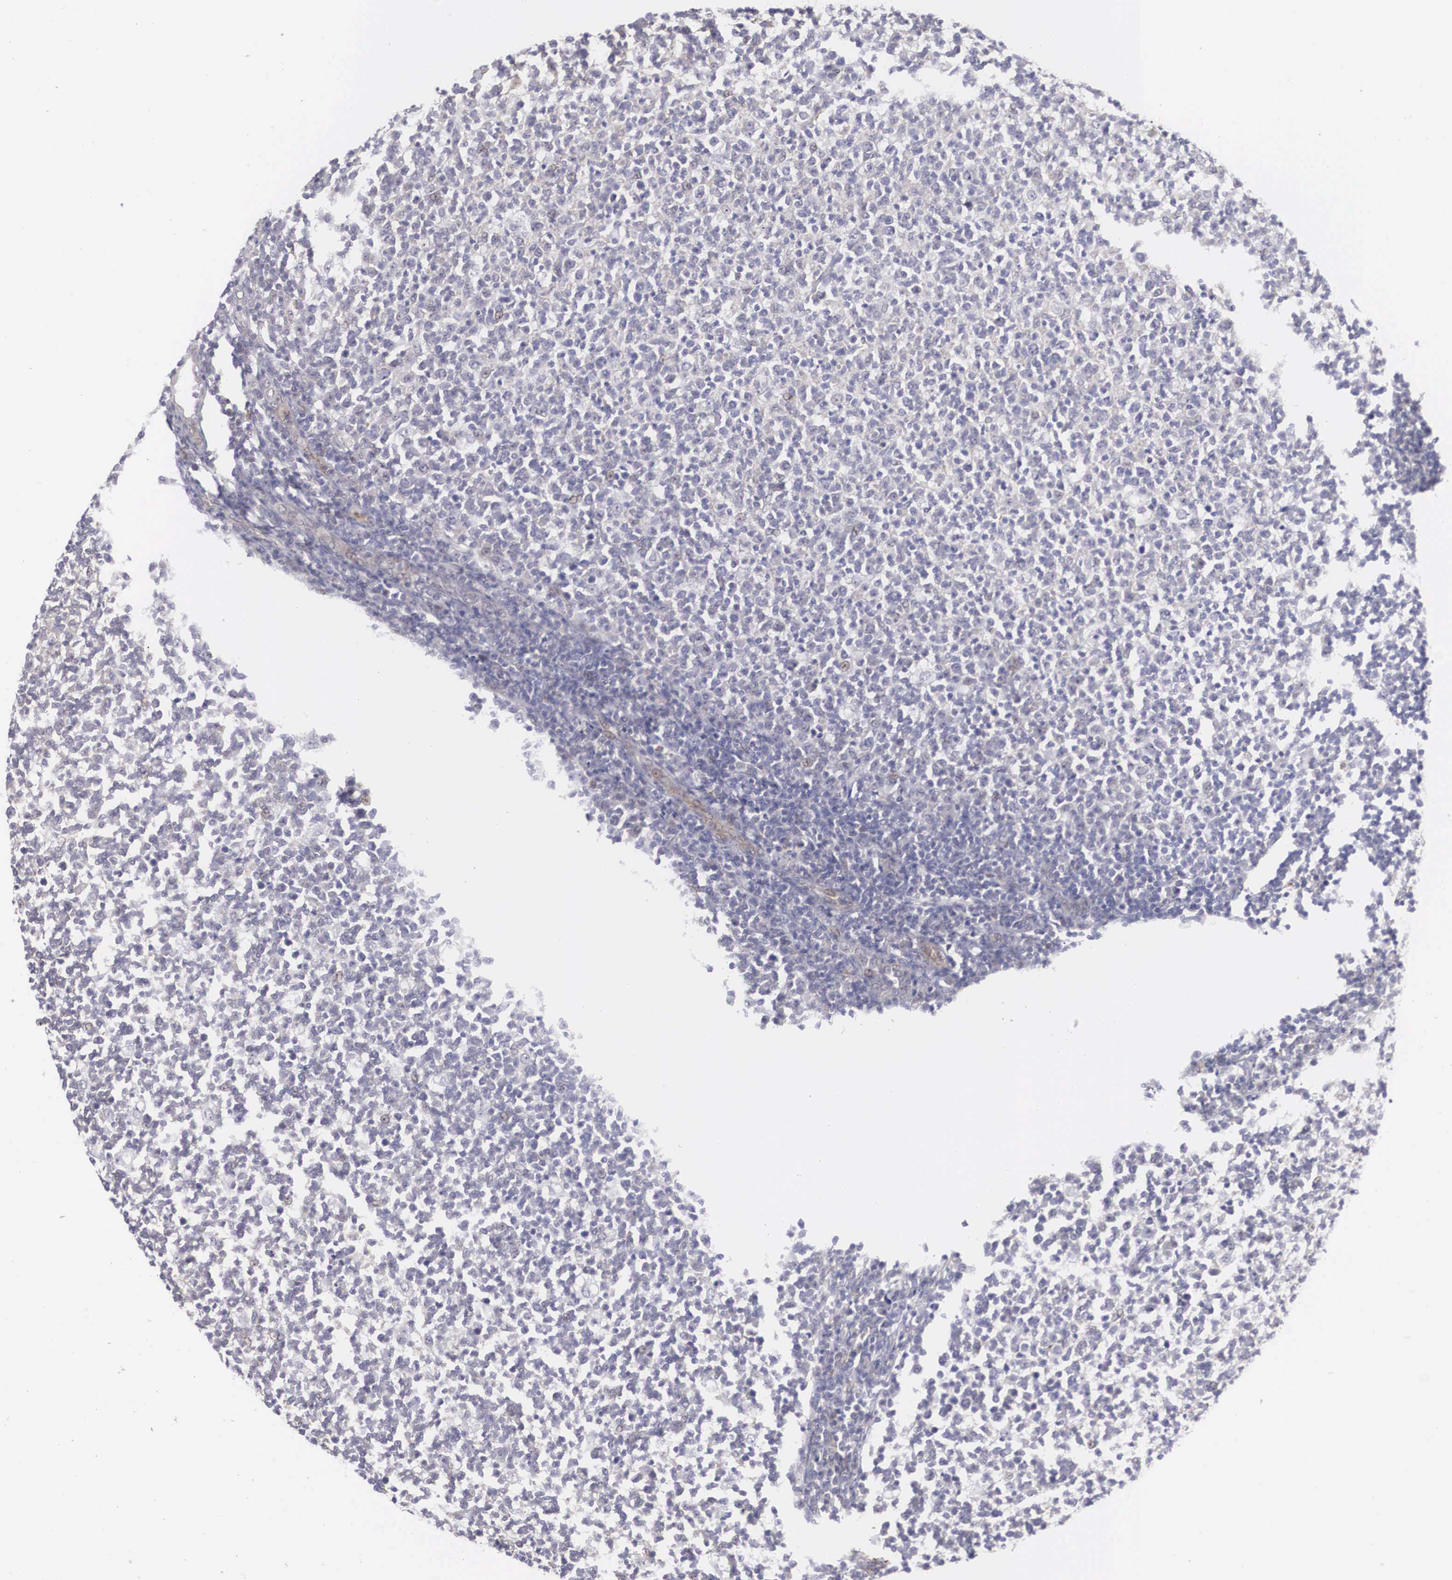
{"staining": {"intensity": "negative", "quantity": "none", "location": "none"}, "tissue": "tonsil", "cell_type": "Germinal center cells", "image_type": "normal", "snomed": [{"axis": "morphology", "description": "Normal tissue, NOS"}, {"axis": "topography", "description": "Tonsil"}], "caption": "The immunohistochemistry (IHC) micrograph has no significant positivity in germinal center cells of tonsil. (DAB (3,3'-diaminobenzidine) IHC visualized using brightfield microscopy, high magnification).", "gene": "RBPJ", "patient": {"sex": "male", "age": 6}}